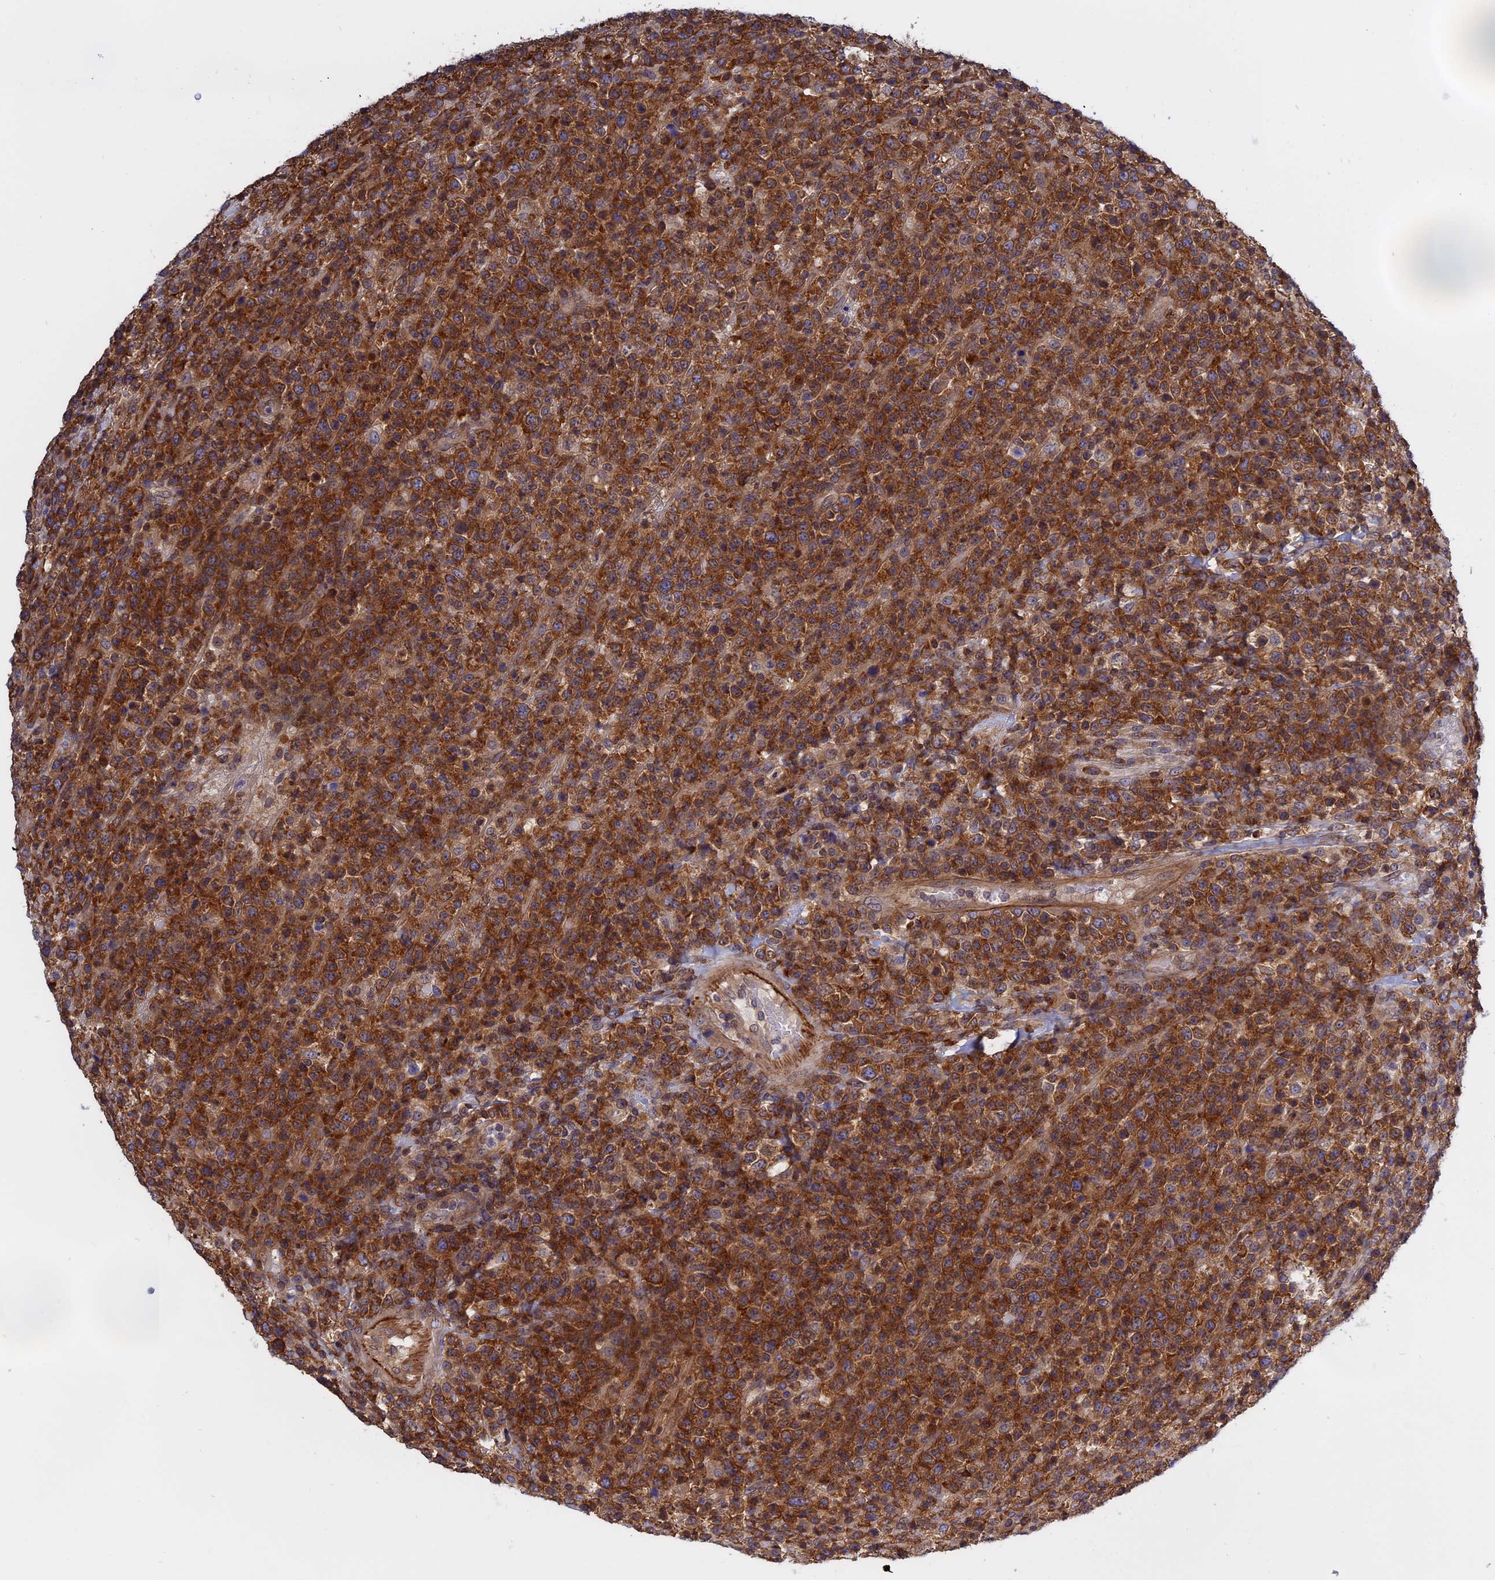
{"staining": {"intensity": "moderate", "quantity": ">75%", "location": "cytoplasmic/membranous"}, "tissue": "lymphoma", "cell_type": "Tumor cells", "image_type": "cancer", "snomed": [{"axis": "morphology", "description": "Malignant lymphoma, non-Hodgkin's type, High grade"}, {"axis": "topography", "description": "Colon"}], "caption": "Immunohistochemical staining of high-grade malignant lymphoma, non-Hodgkin's type displays moderate cytoplasmic/membranous protein expression in about >75% of tumor cells.", "gene": "NAA10", "patient": {"sex": "female", "age": 53}}